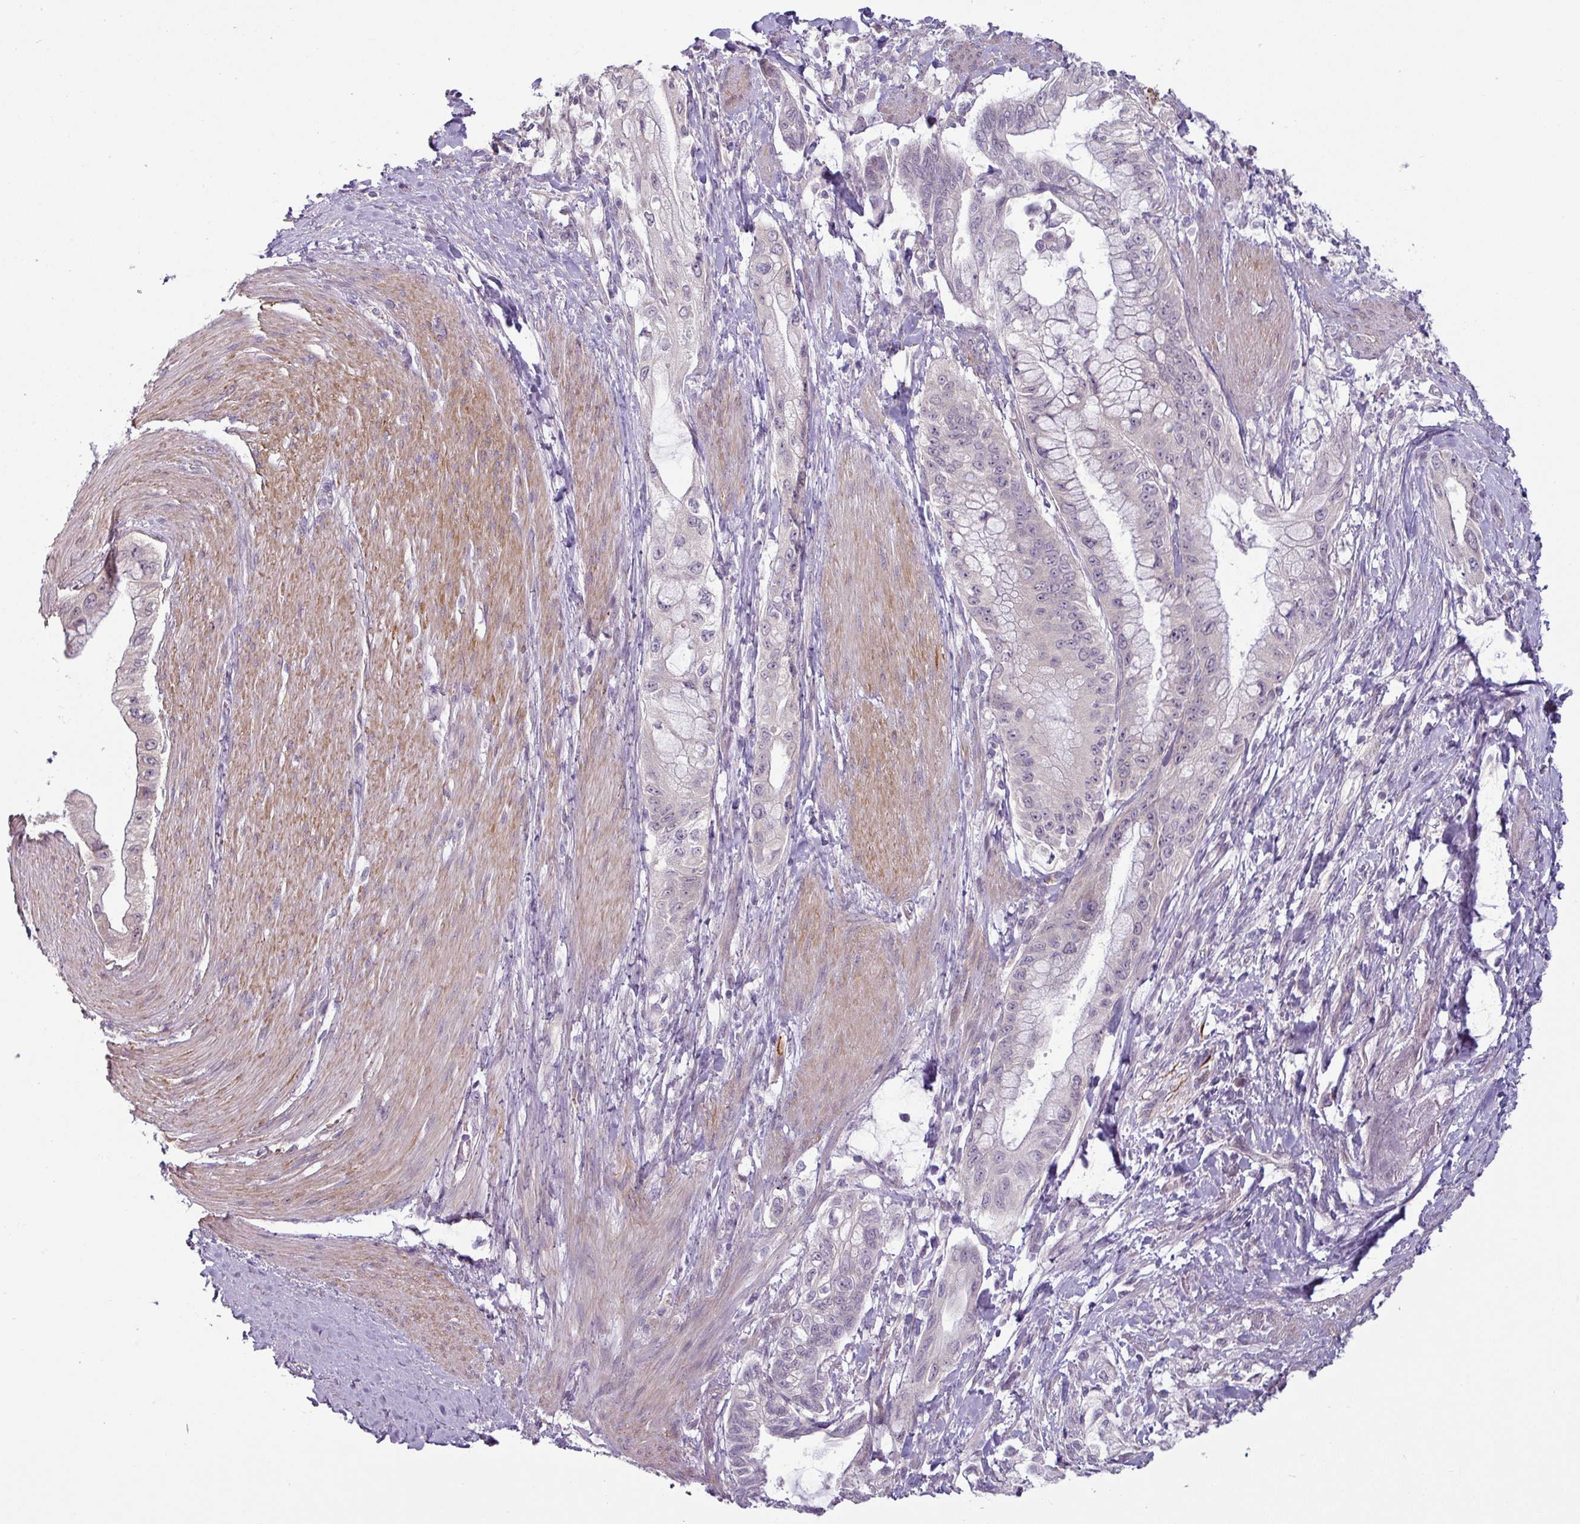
{"staining": {"intensity": "negative", "quantity": "none", "location": "none"}, "tissue": "pancreatic cancer", "cell_type": "Tumor cells", "image_type": "cancer", "snomed": [{"axis": "morphology", "description": "Adenocarcinoma, NOS"}, {"axis": "topography", "description": "Pancreas"}], "caption": "Tumor cells are negative for brown protein staining in adenocarcinoma (pancreatic).", "gene": "OR52D1", "patient": {"sex": "male", "age": 48}}